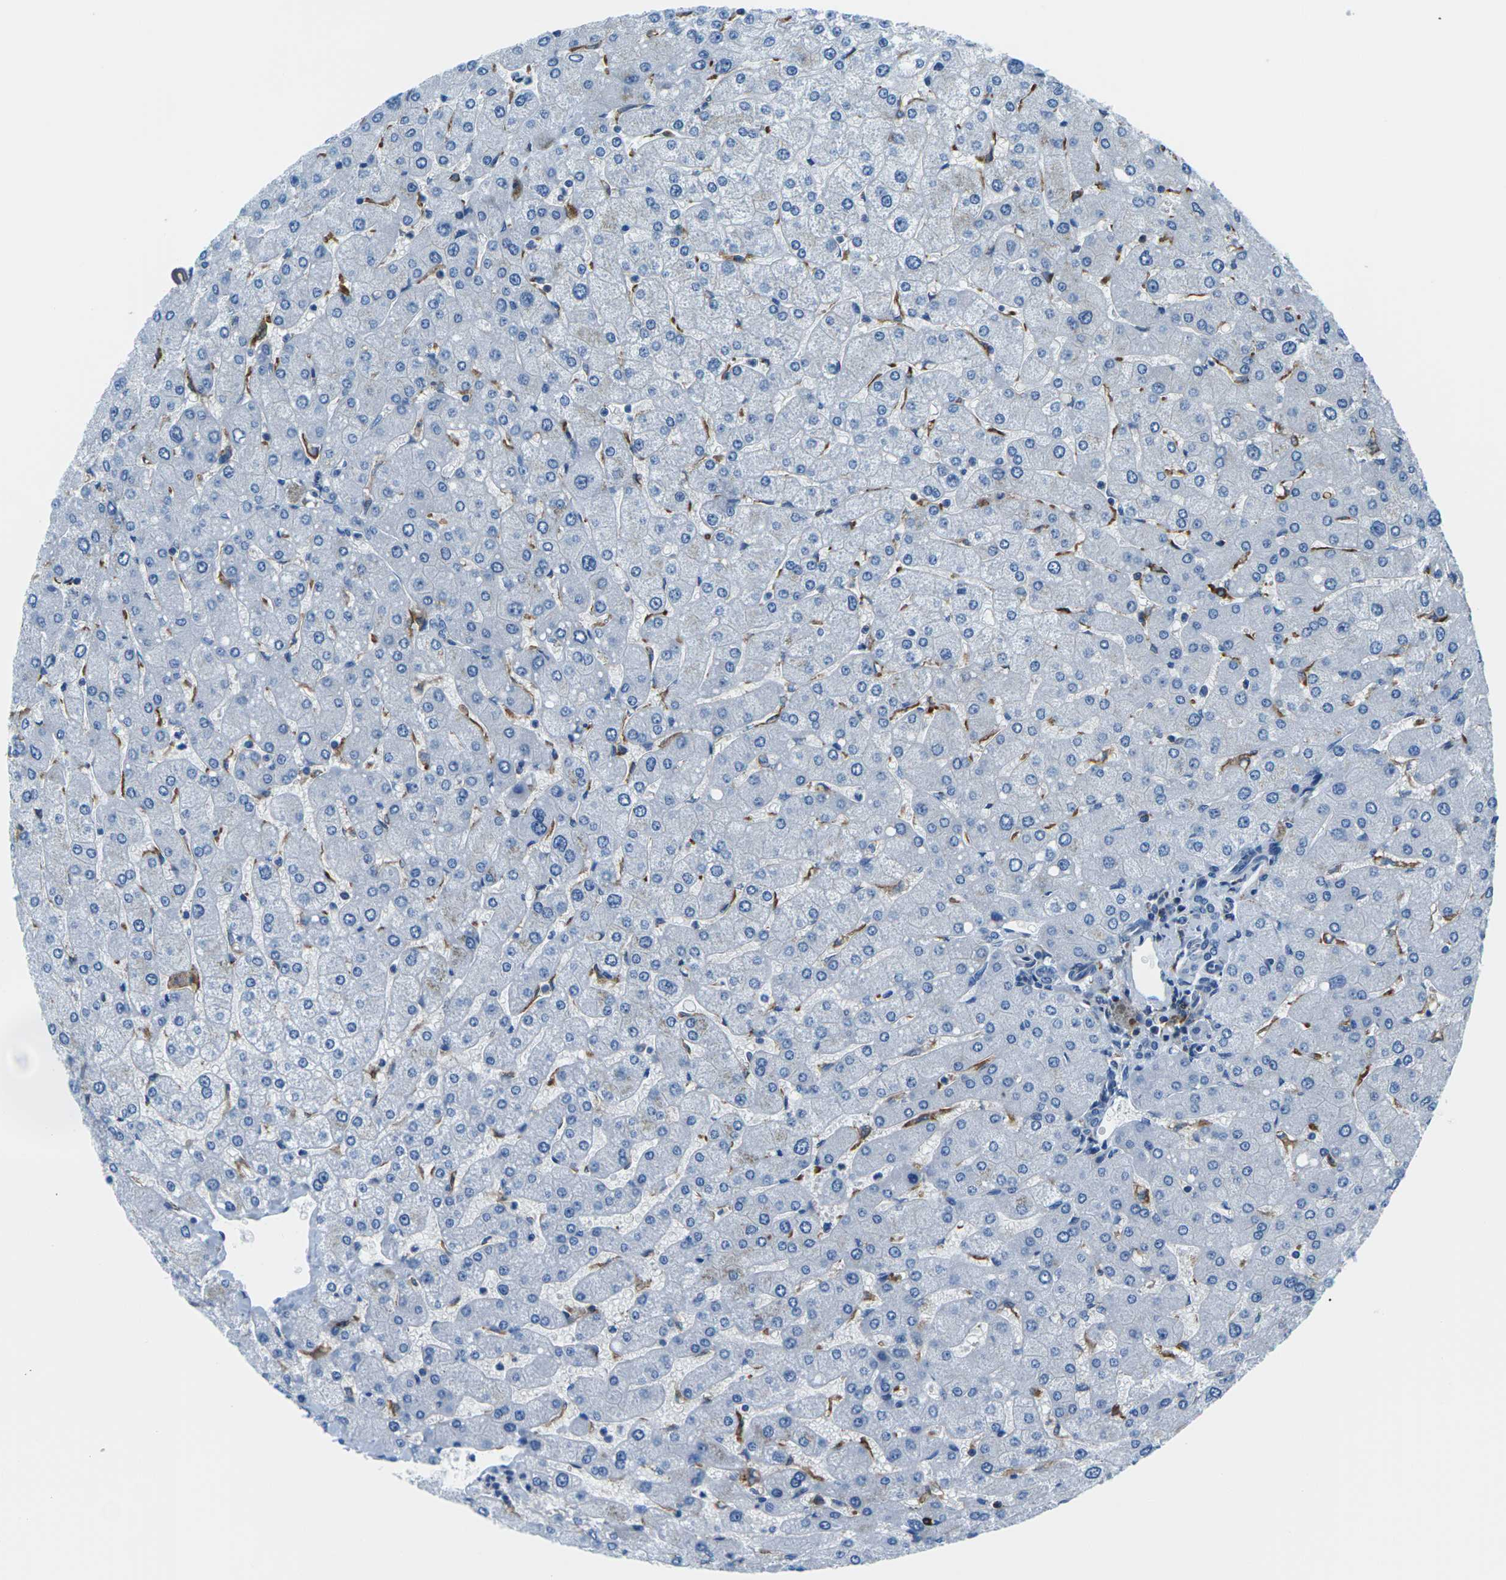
{"staining": {"intensity": "negative", "quantity": "none", "location": "none"}, "tissue": "liver", "cell_type": "Cholangiocytes", "image_type": "normal", "snomed": [{"axis": "morphology", "description": "Normal tissue, NOS"}, {"axis": "topography", "description": "Liver"}], "caption": "Cholangiocytes show no significant positivity in unremarkable liver. (Brightfield microscopy of DAB immunohistochemistry (IHC) at high magnification).", "gene": "SOCS4", "patient": {"sex": "male", "age": 55}}